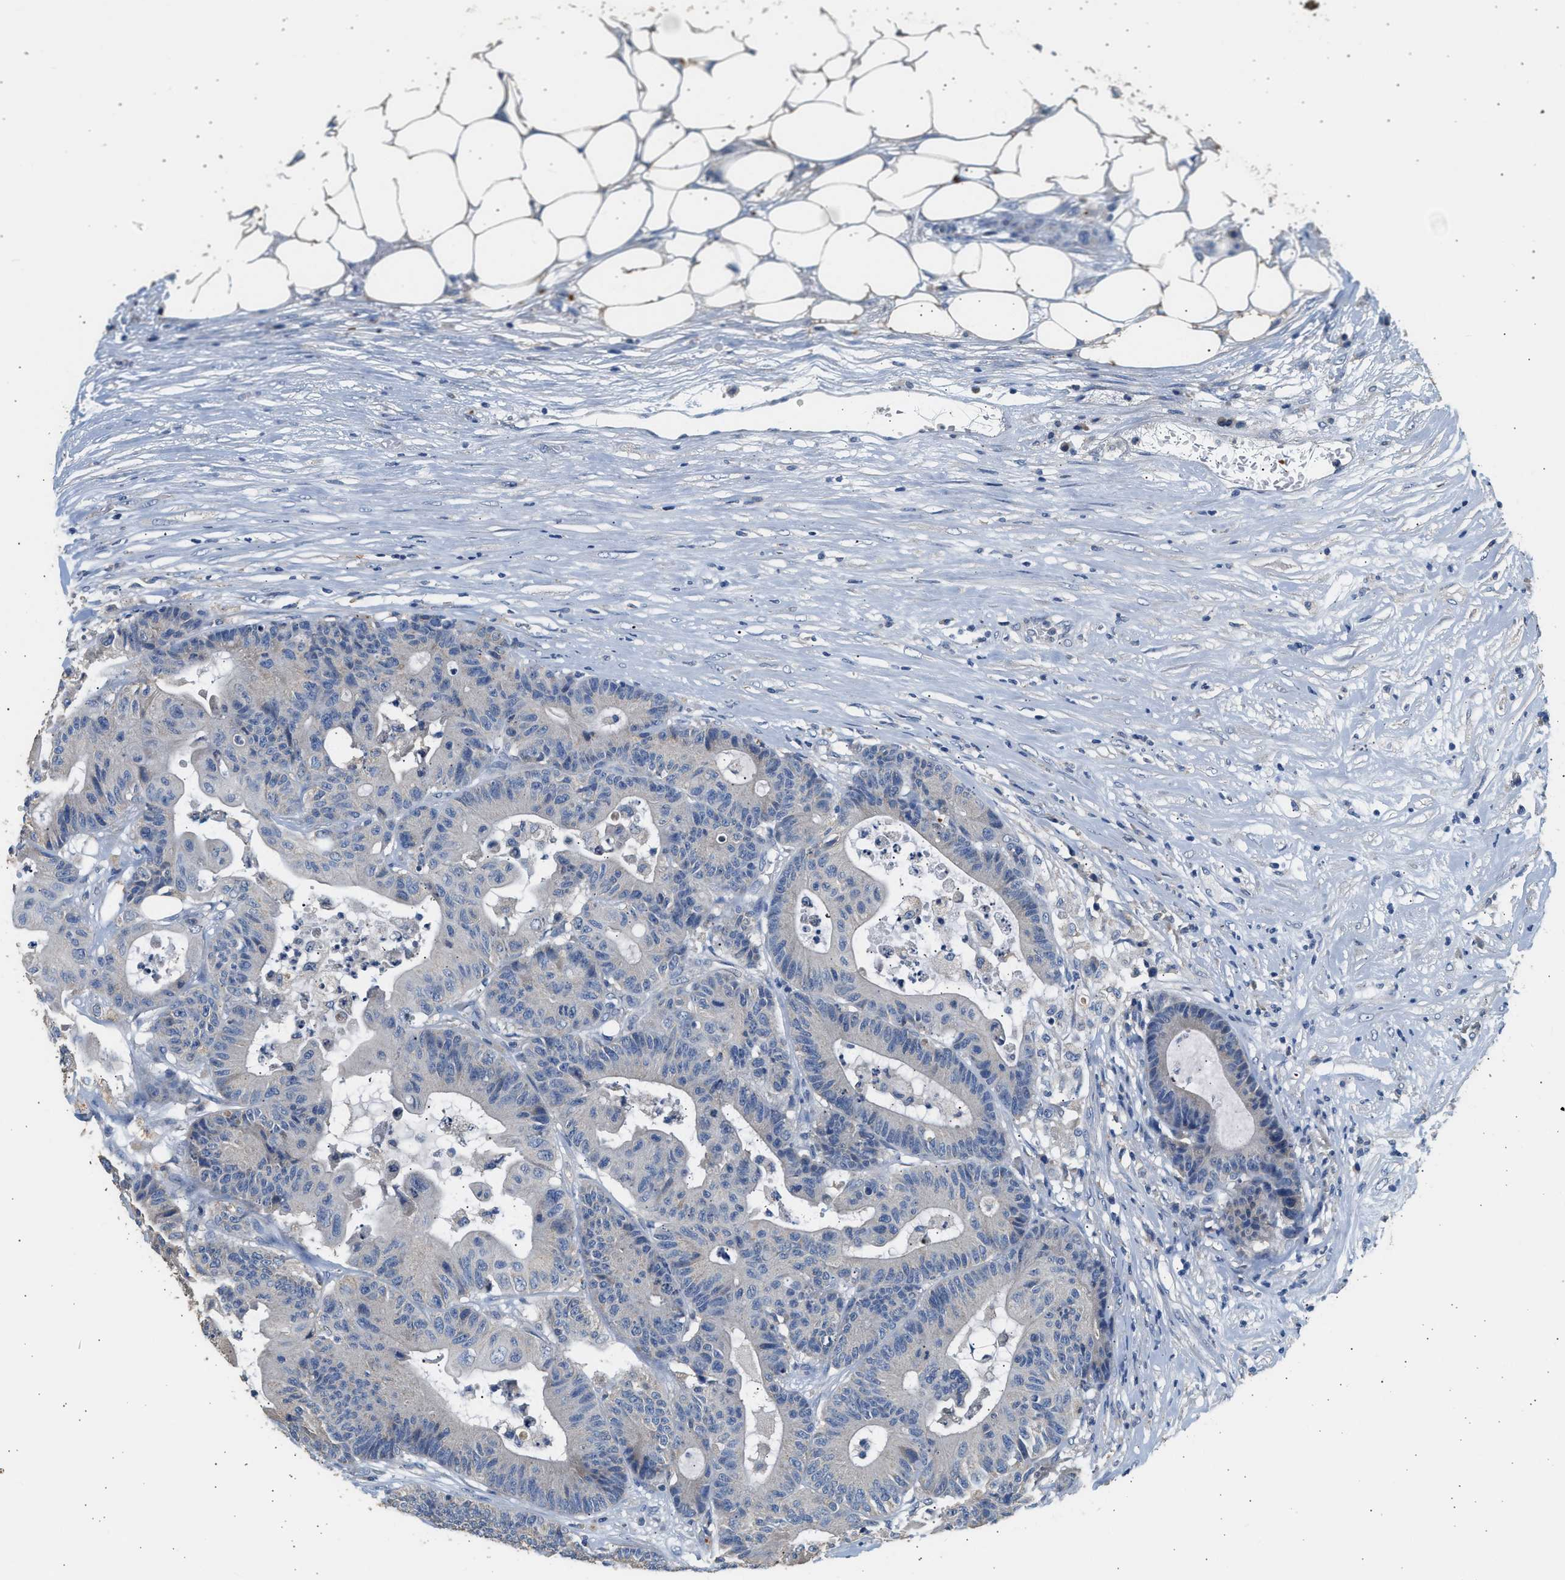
{"staining": {"intensity": "negative", "quantity": "none", "location": "none"}, "tissue": "colorectal cancer", "cell_type": "Tumor cells", "image_type": "cancer", "snomed": [{"axis": "morphology", "description": "Adenocarcinoma, NOS"}, {"axis": "topography", "description": "Colon"}], "caption": "Histopathology image shows no protein staining in tumor cells of colorectal cancer (adenocarcinoma) tissue.", "gene": "WDR31", "patient": {"sex": "female", "age": 84}}